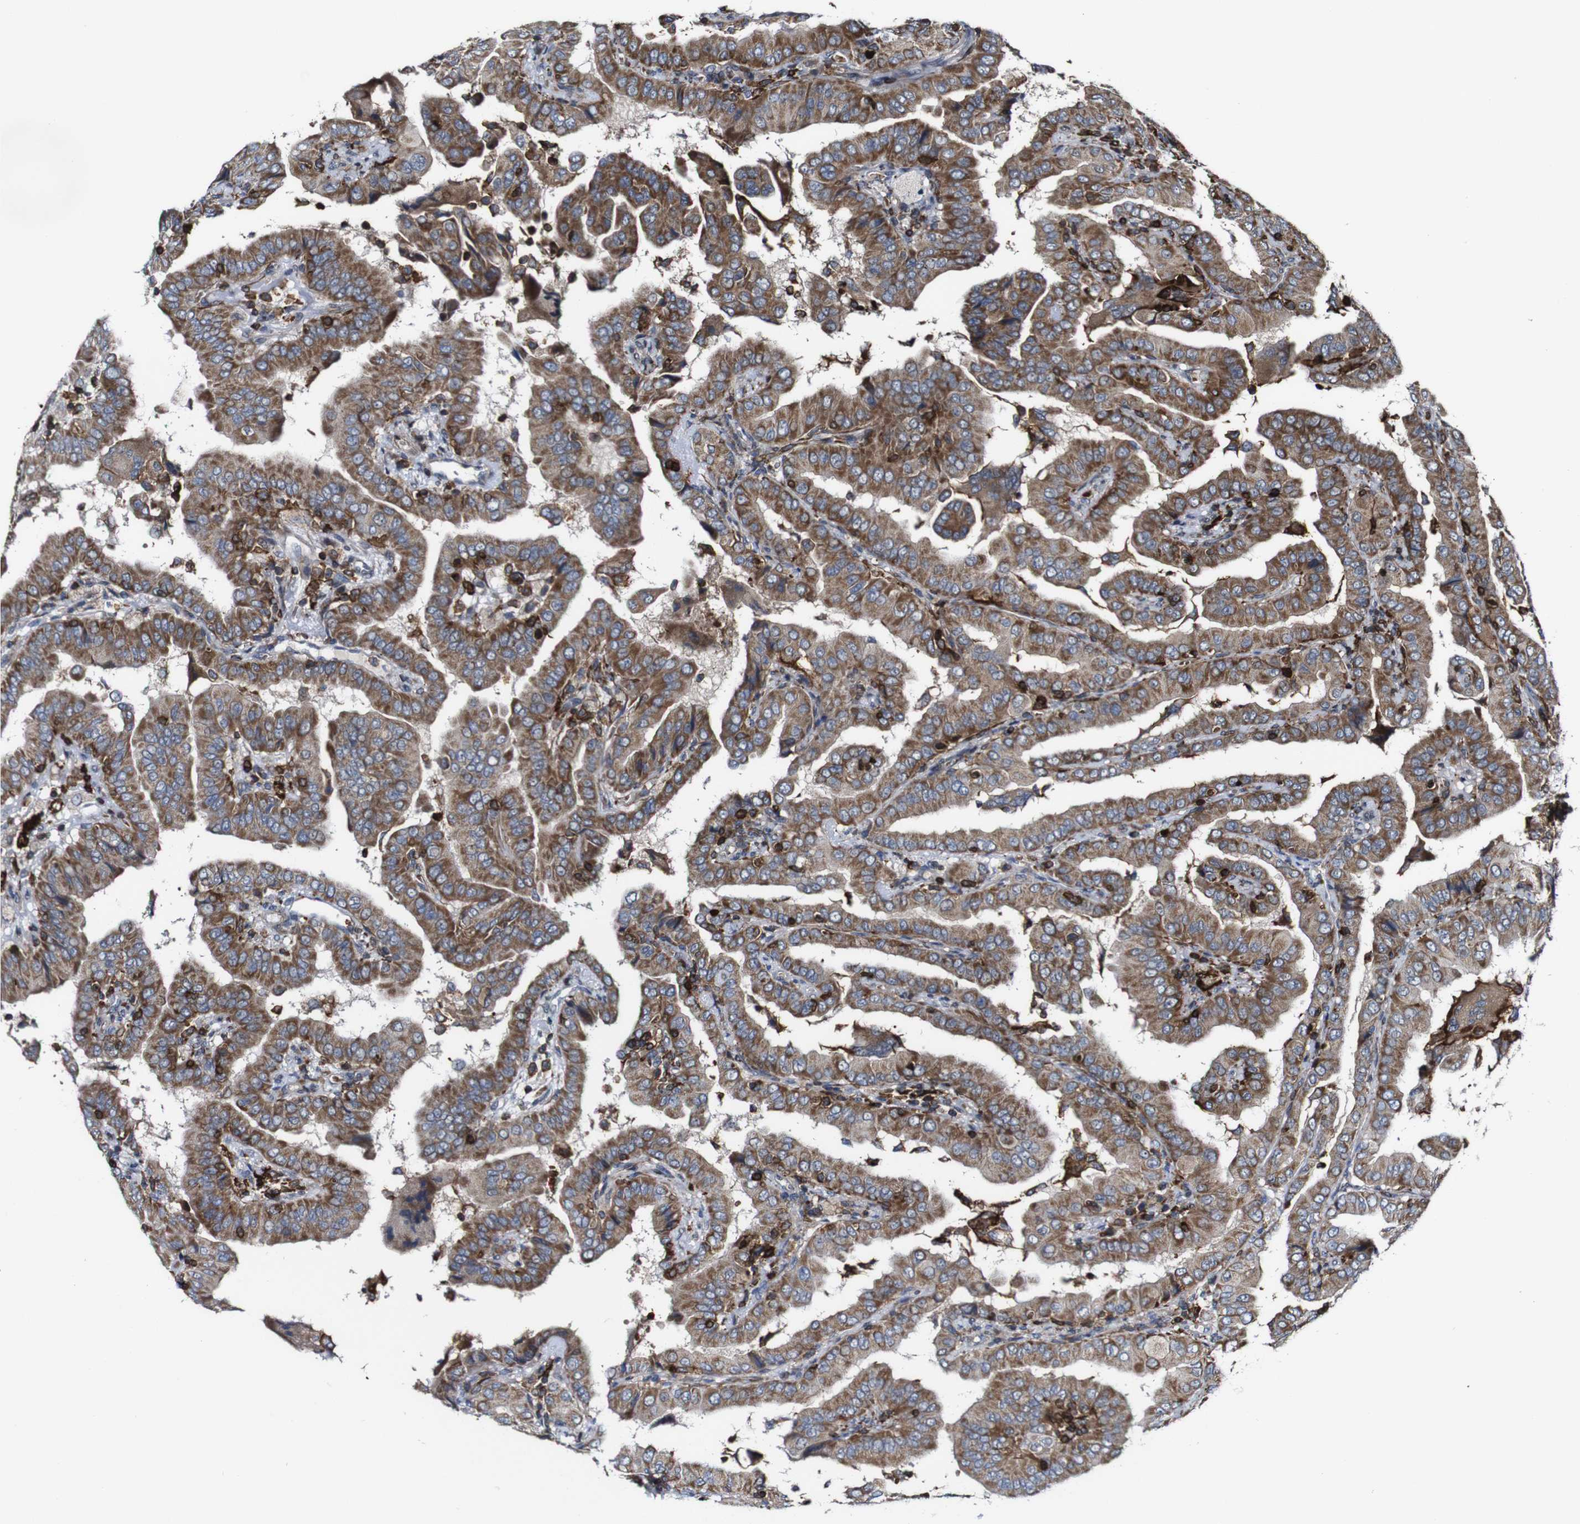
{"staining": {"intensity": "moderate", "quantity": ">75%", "location": "cytoplasmic/membranous"}, "tissue": "thyroid cancer", "cell_type": "Tumor cells", "image_type": "cancer", "snomed": [{"axis": "morphology", "description": "Papillary adenocarcinoma, NOS"}, {"axis": "topography", "description": "Thyroid gland"}], "caption": "Tumor cells exhibit moderate cytoplasmic/membranous positivity in about >75% of cells in thyroid papillary adenocarcinoma.", "gene": "JAK2", "patient": {"sex": "male", "age": 33}}